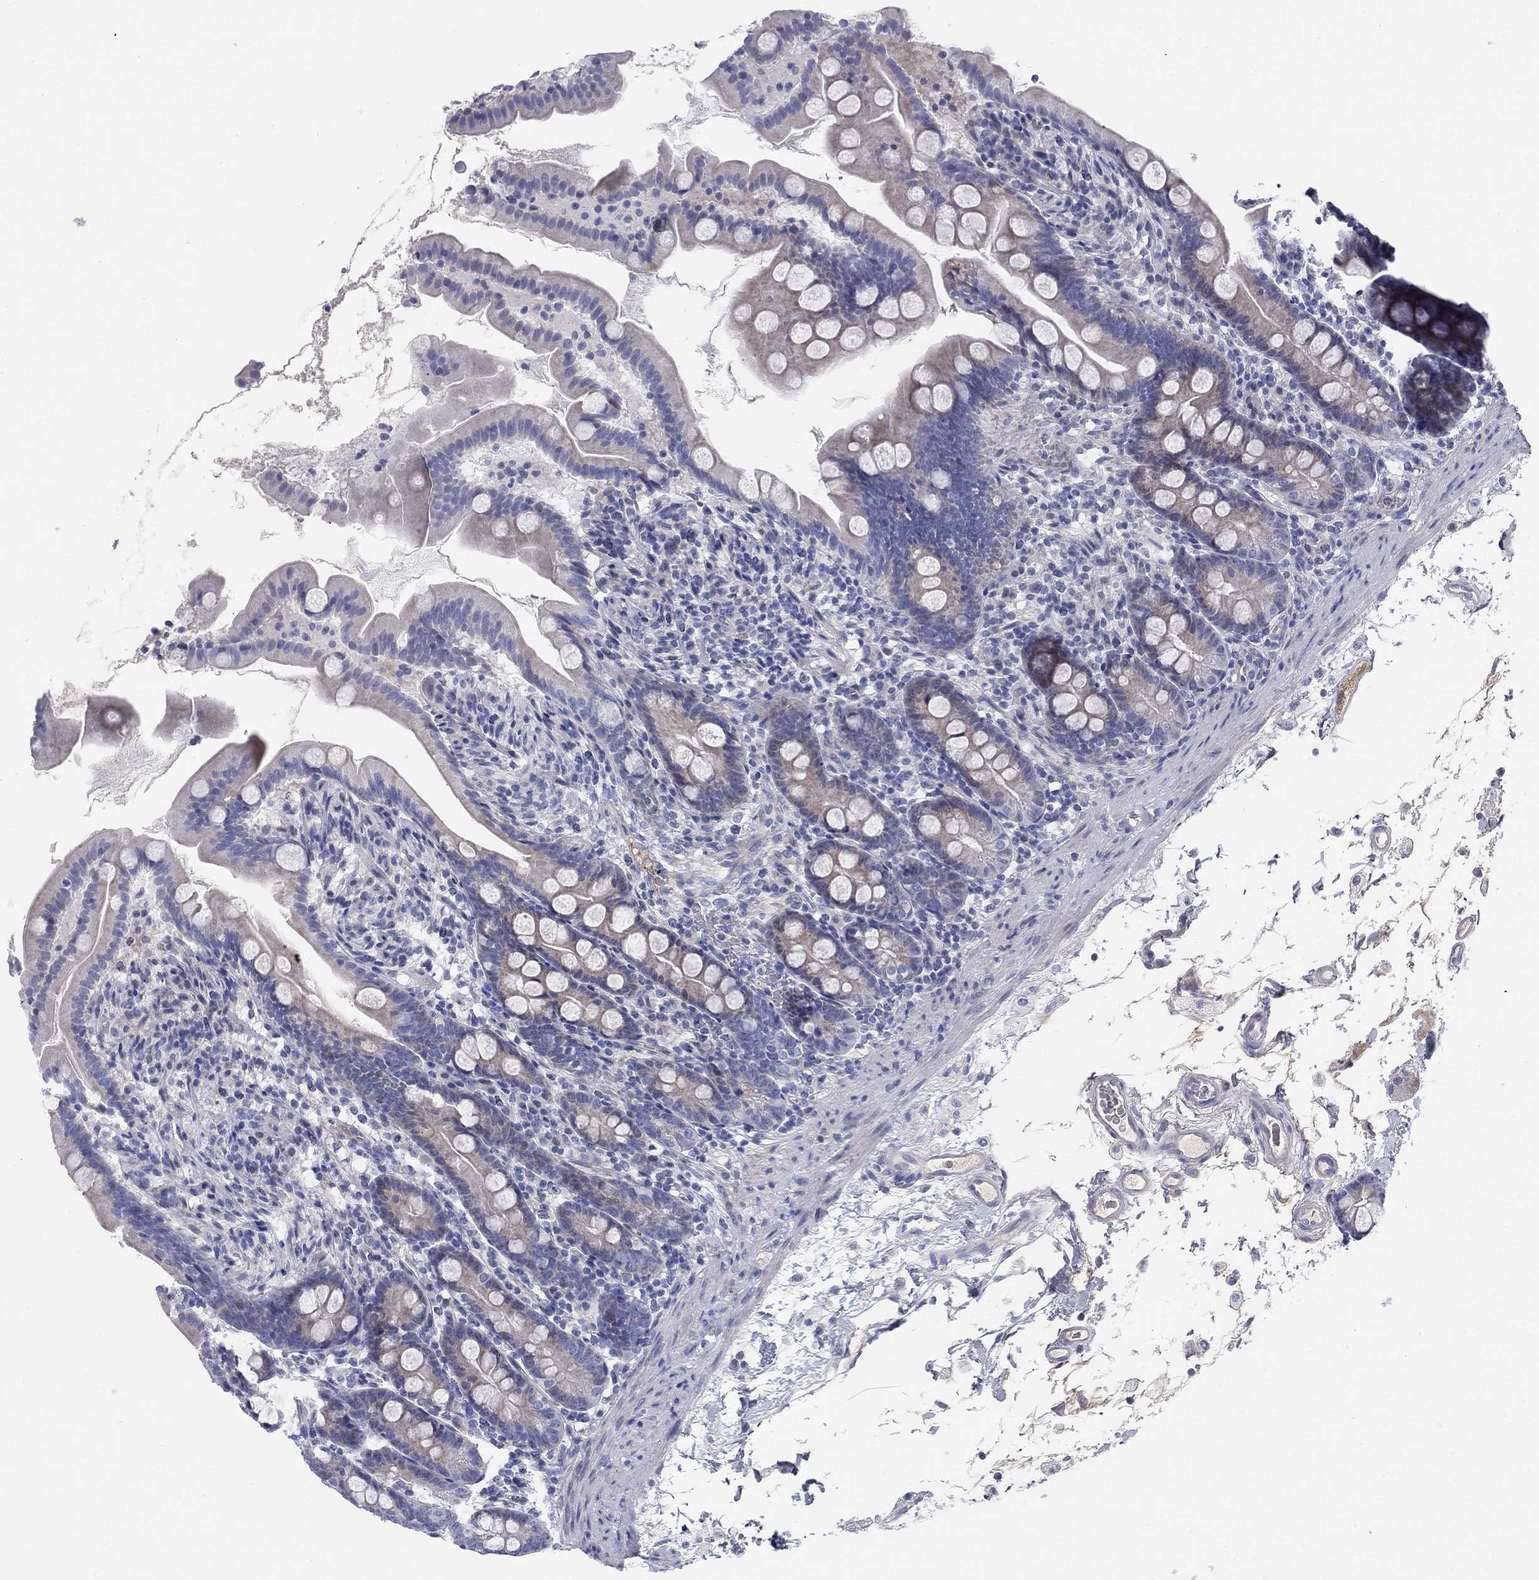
{"staining": {"intensity": "negative", "quantity": "none", "location": "none"}, "tissue": "small intestine", "cell_type": "Glandular cells", "image_type": "normal", "snomed": [{"axis": "morphology", "description": "Normal tissue, NOS"}, {"axis": "topography", "description": "Small intestine"}], "caption": "DAB (3,3'-diaminobenzidine) immunohistochemical staining of normal human small intestine reveals no significant expression in glandular cells.", "gene": "HEATR4", "patient": {"sex": "female", "age": 44}}